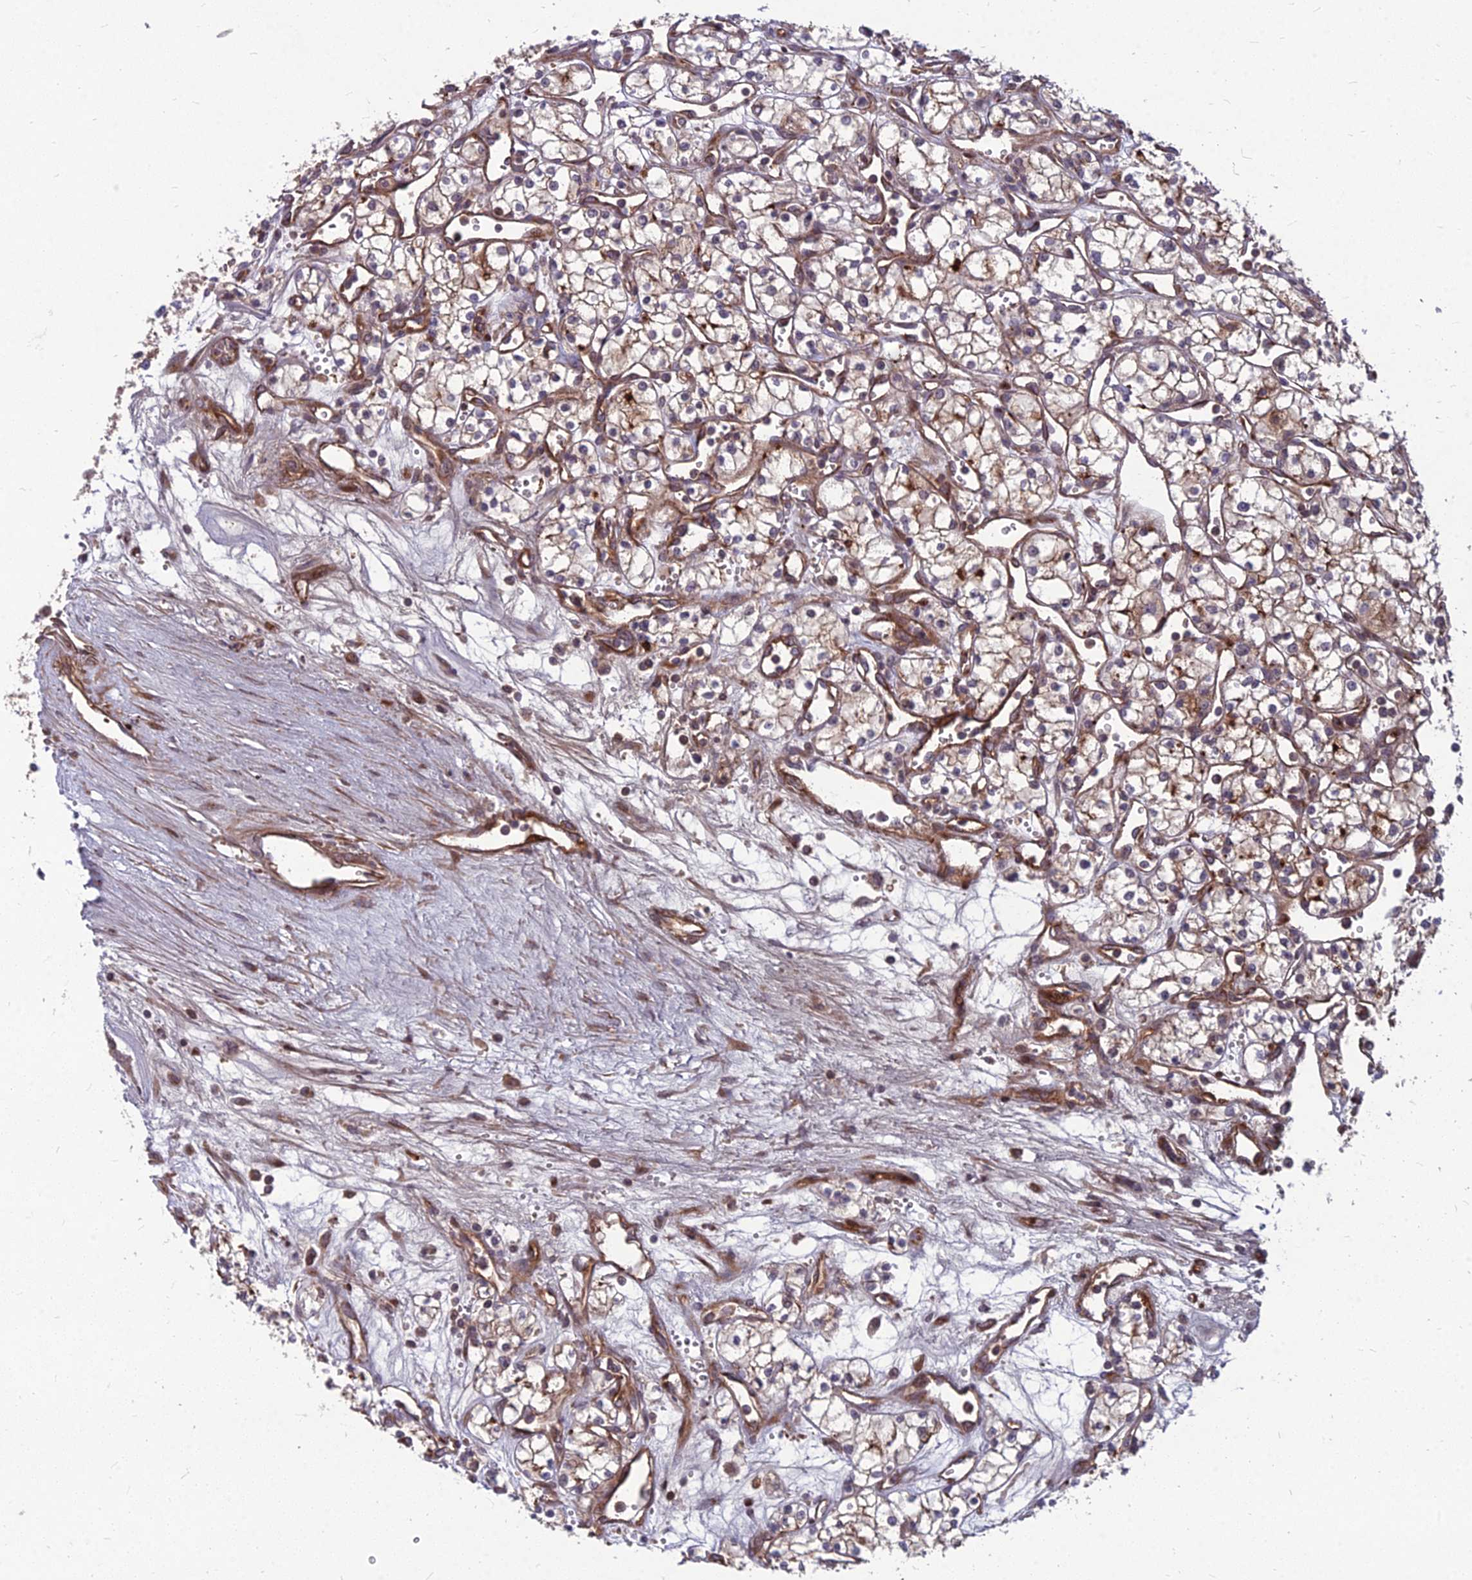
{"staining": {"intensity": "moderate", "quantity": ">75%", "location": "cytoplasmic/membranous"}, "tissue": "renal cancer", "cell_type": "Tumor cells", "image_type": "cancer", "snomed": [{"axis": "morphology", "description": "Adenocarcinoma, NOS"}, {"axis": "topography", "description": "Kidney"}], "caption": "DAB immunohistochemical staining of adenocarcinoma (renal) displays moderate cytoplasmic/membranous protein positivity in approximately >75% of tumor cells.", "gene": "MFSD8", "patient": {"sex": "male", "age": 59}}